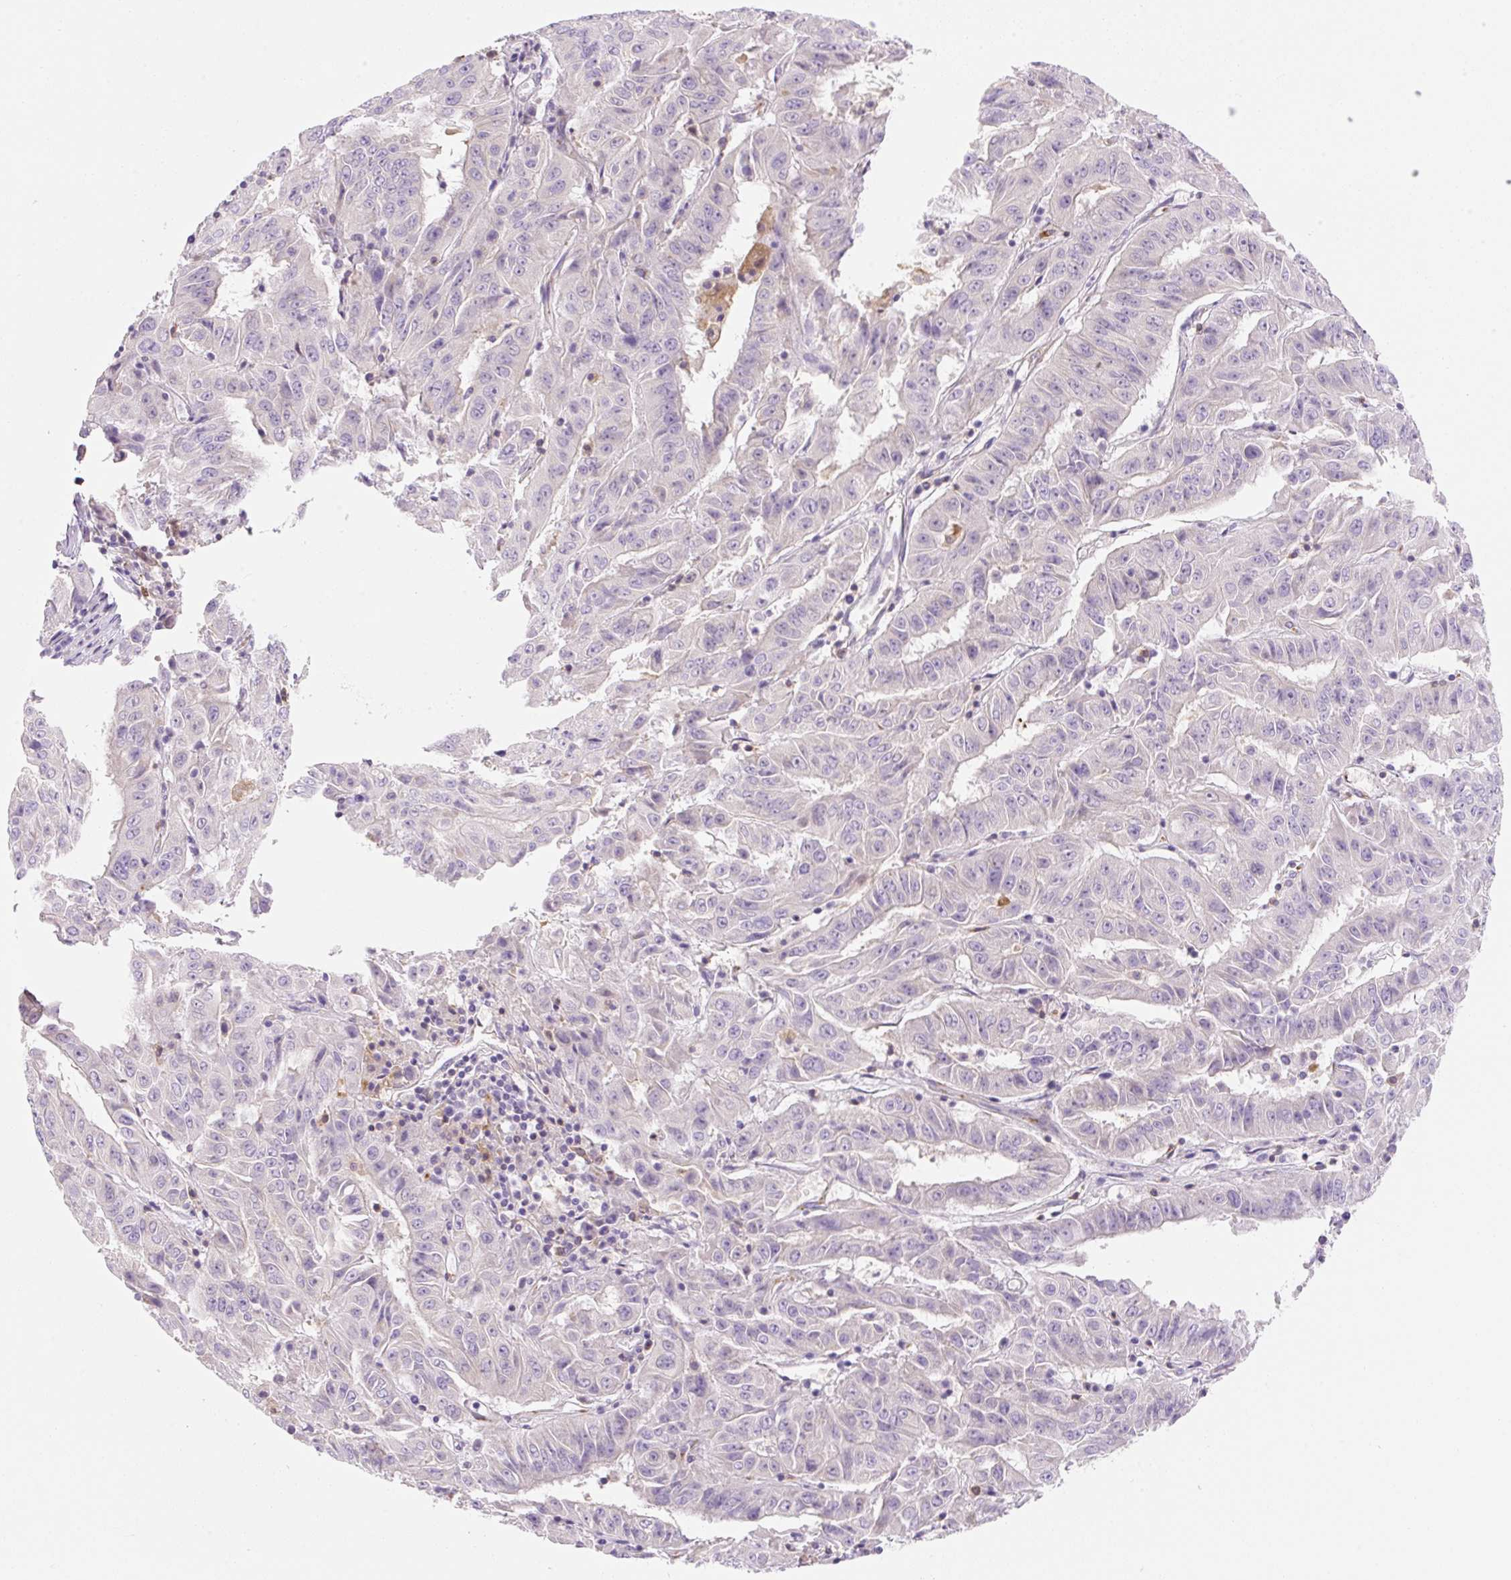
{"staining": {"intensity": "negative", "quantity": "none", "location": "none"}, "tissue": "pancreatic cancer", "cell_type": "Tumor cells", "image_type": "cancer", "snomed": [{"axis": "morphology", "description": "Adenocarcinoma, NOS"}, {"axis": "topography", "description": "Pancreas"}], "caption": "Micrograph shows no protein positivity in tumor cells of pancreatic cancer tissue.", "gene": "FABP5", "patient": {"sex": "male", "age": 63}}